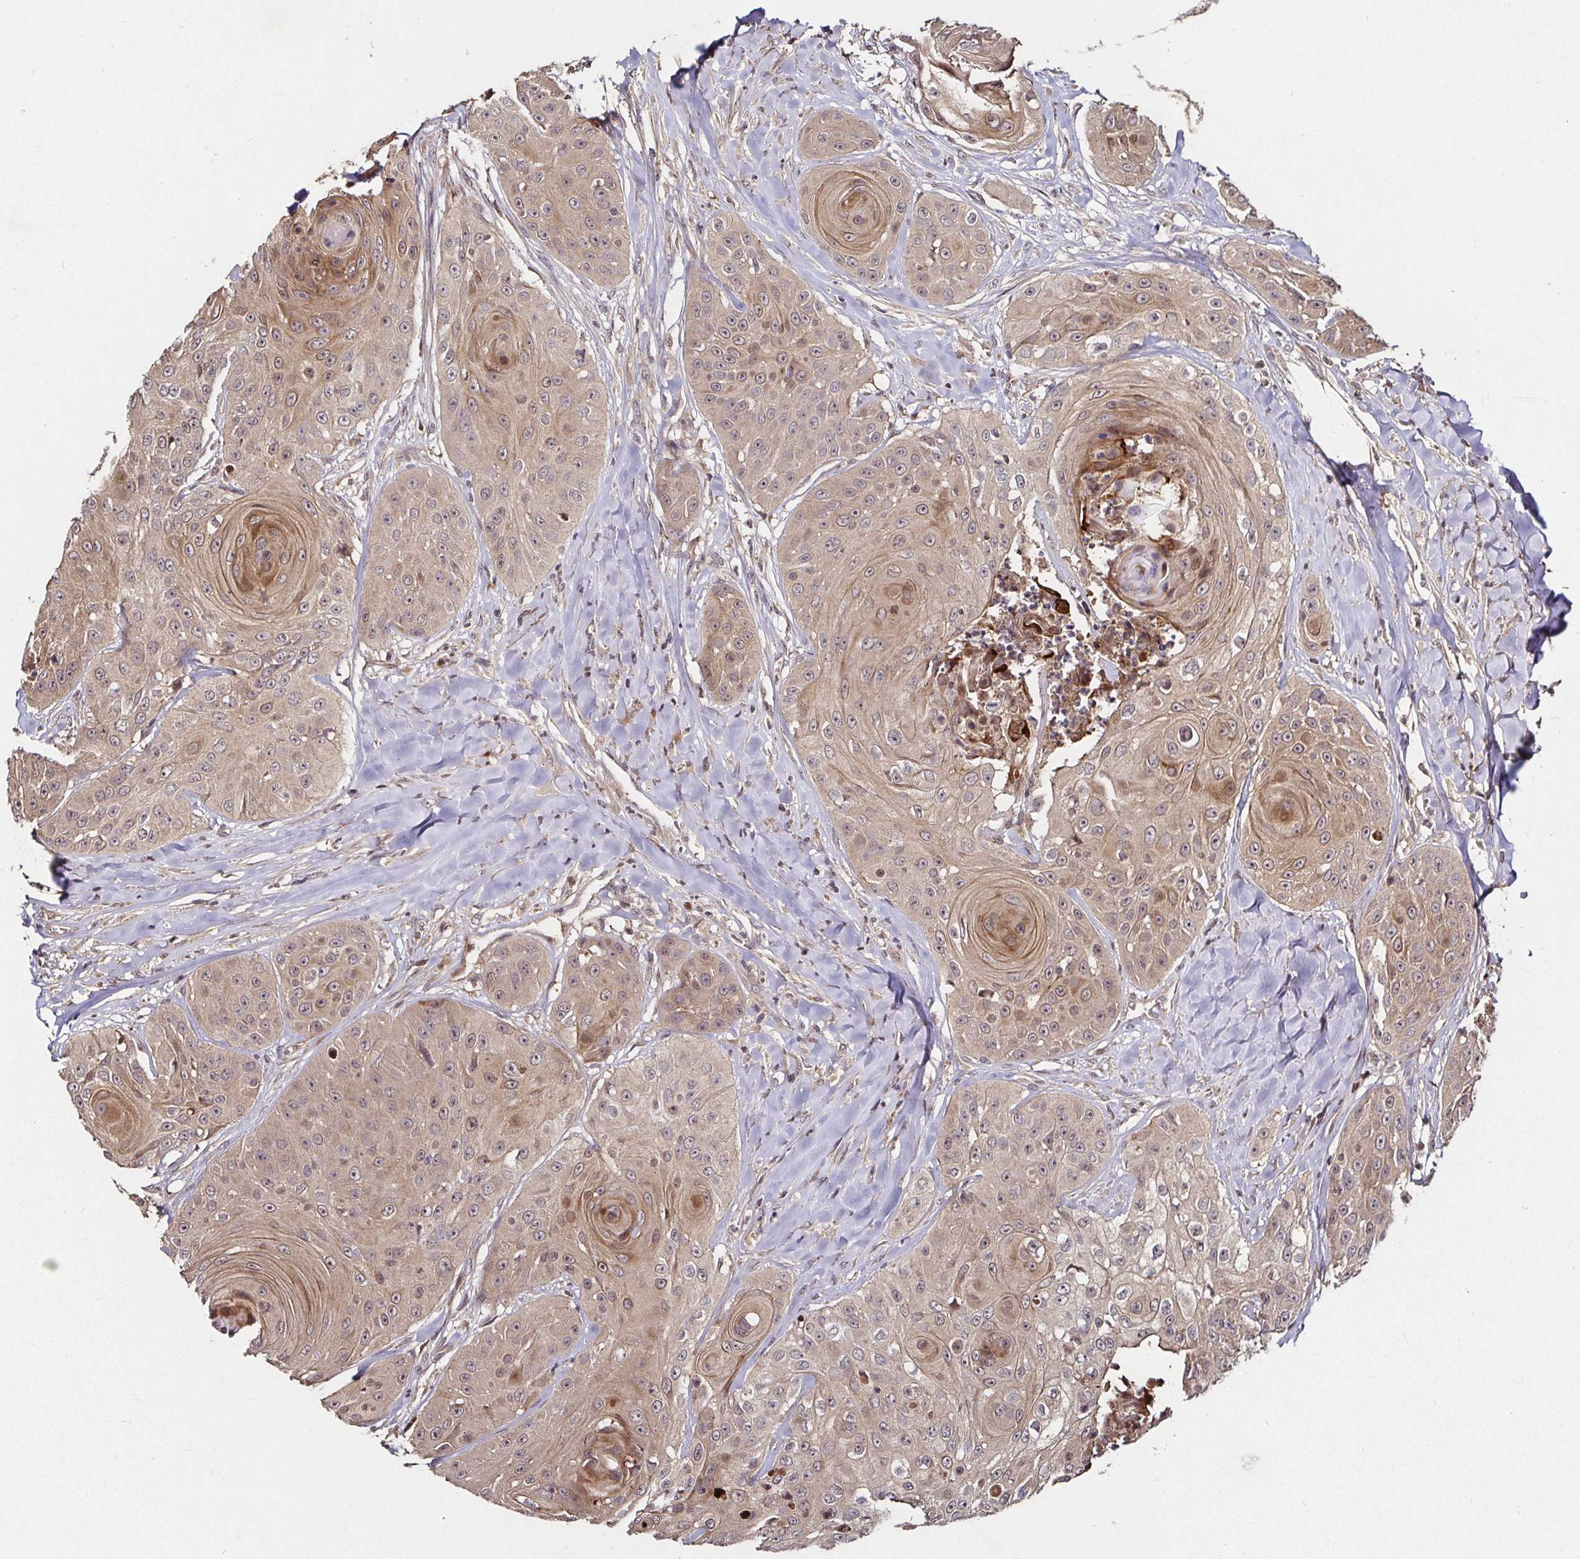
{"staining": {"intensity": "weak", "quantity": ">75%", "location": "cytoplasmic/membranous,nuclear"}, "tissue": "head and neck cancer", "cell_type": "Tumor cells", "image_type": "cancer", "snomed": [{"axis": "morphology", "description": "Squamous cell carcinoma, NOS"}, {"axis": "topography", "description": "Head-Neck"}], "caption": "Protein staining reveals weak cytoplasmic/membranous and nuclear staining in approximately >75% of tumor cells in head and neck cancer.", "gene": "SMYD3", "patient": {"sex": "male", "age": 83}}